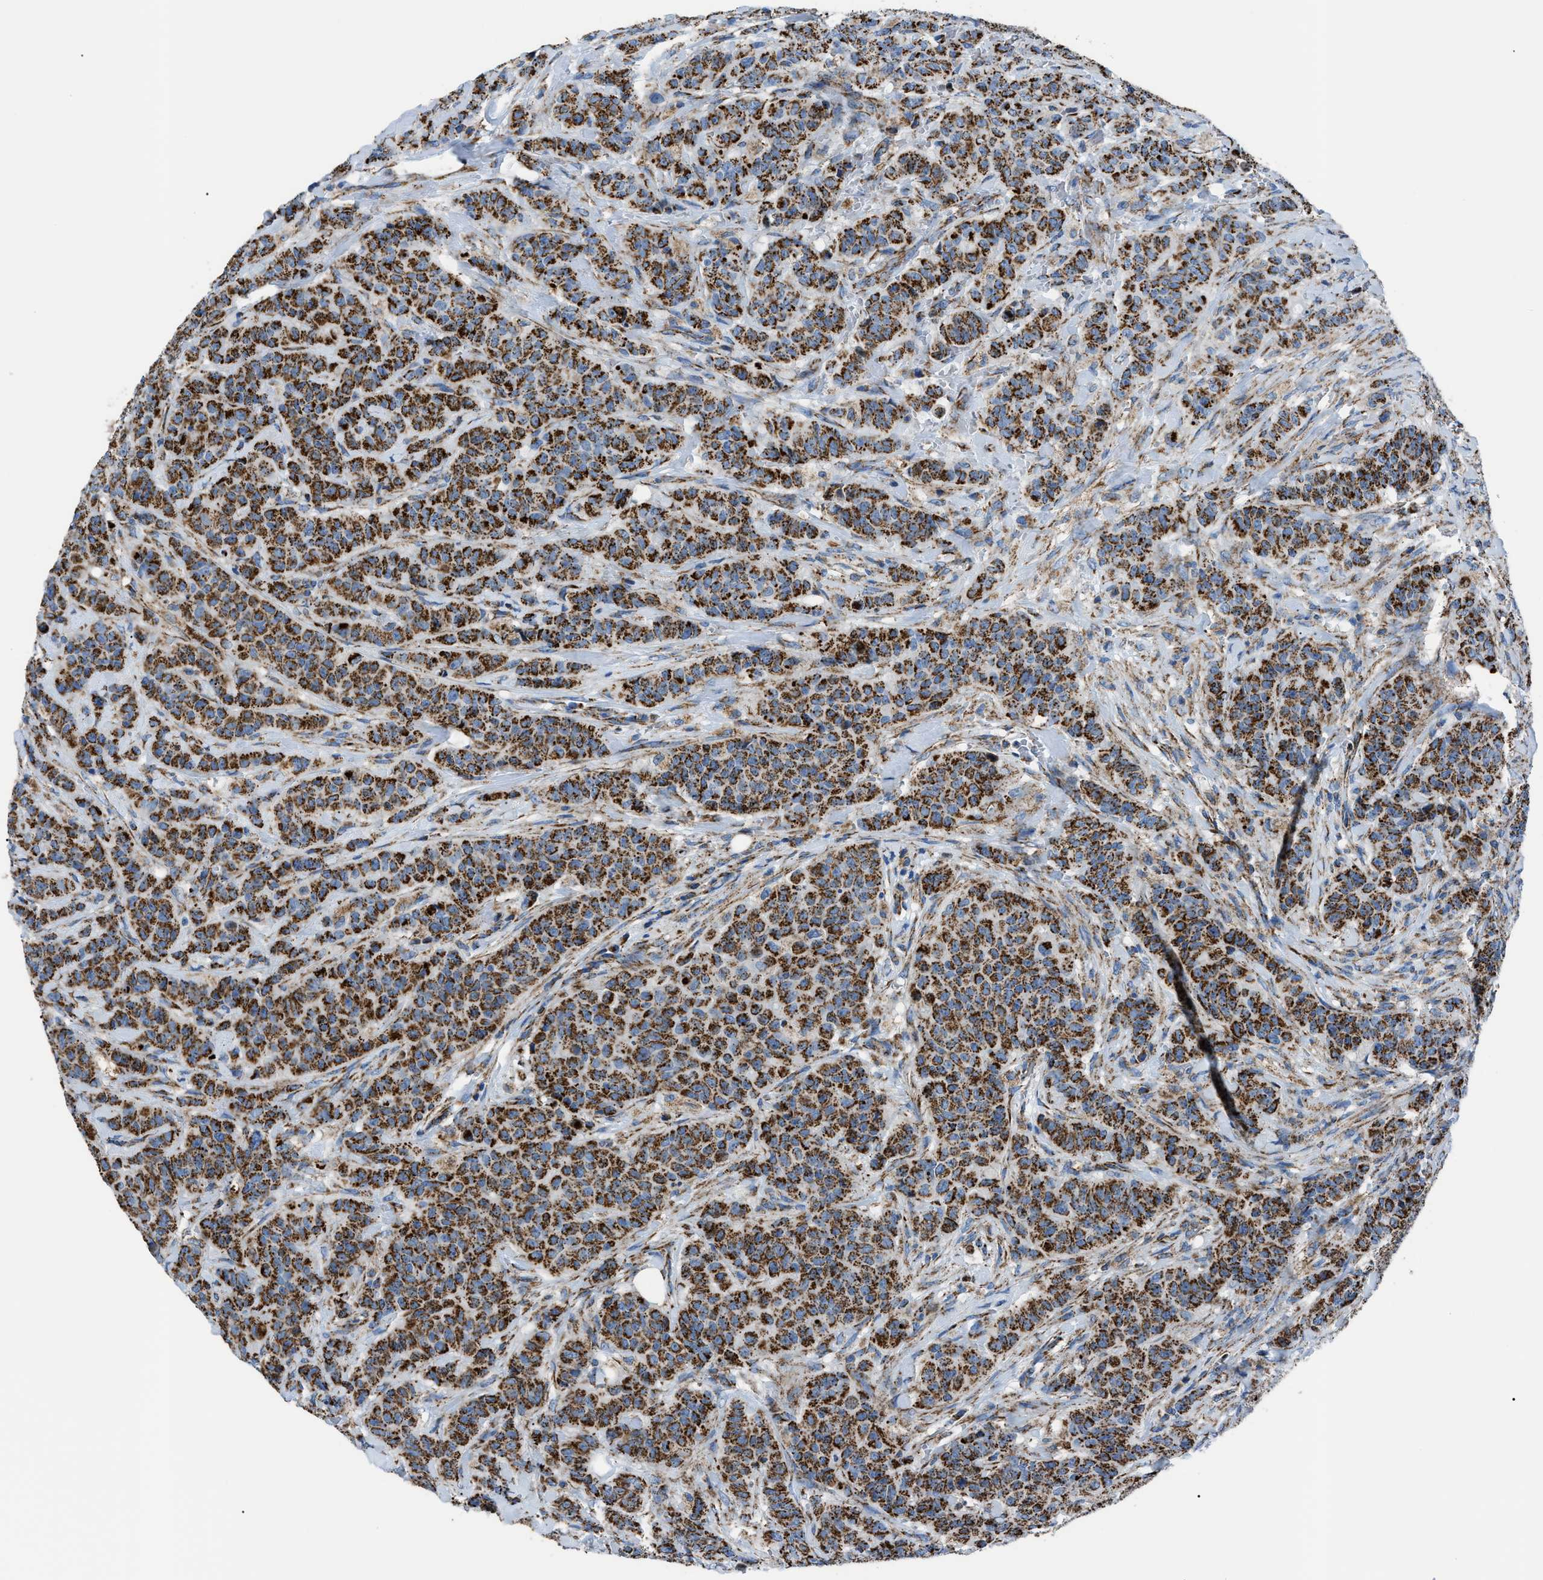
{"staining": {"intensity": "strong", "quantity": ">75%", "location": "cytoplasmic/membranous"}, "tissue": "breast cancer", "cell_type": "Tumor cells", "image_type": "cancer", "snomed": [{"axis": "morphology", "description": "Normal tissue, NOS"}, {"axis": "morphology", "description": "Duct carcinoma"}, {"axis": "topography", "description": "Breast"}], "caption": "A brown stain labels strong cytoplasmic/membranous expression of a protein in human invasive ductal carcinoma (breast) tumor cells. The protein of interest is shown in brown color, while the nuclei are stained blue.", "gene": "PHB2", "patient": {"sex": "female", "age": 40}}